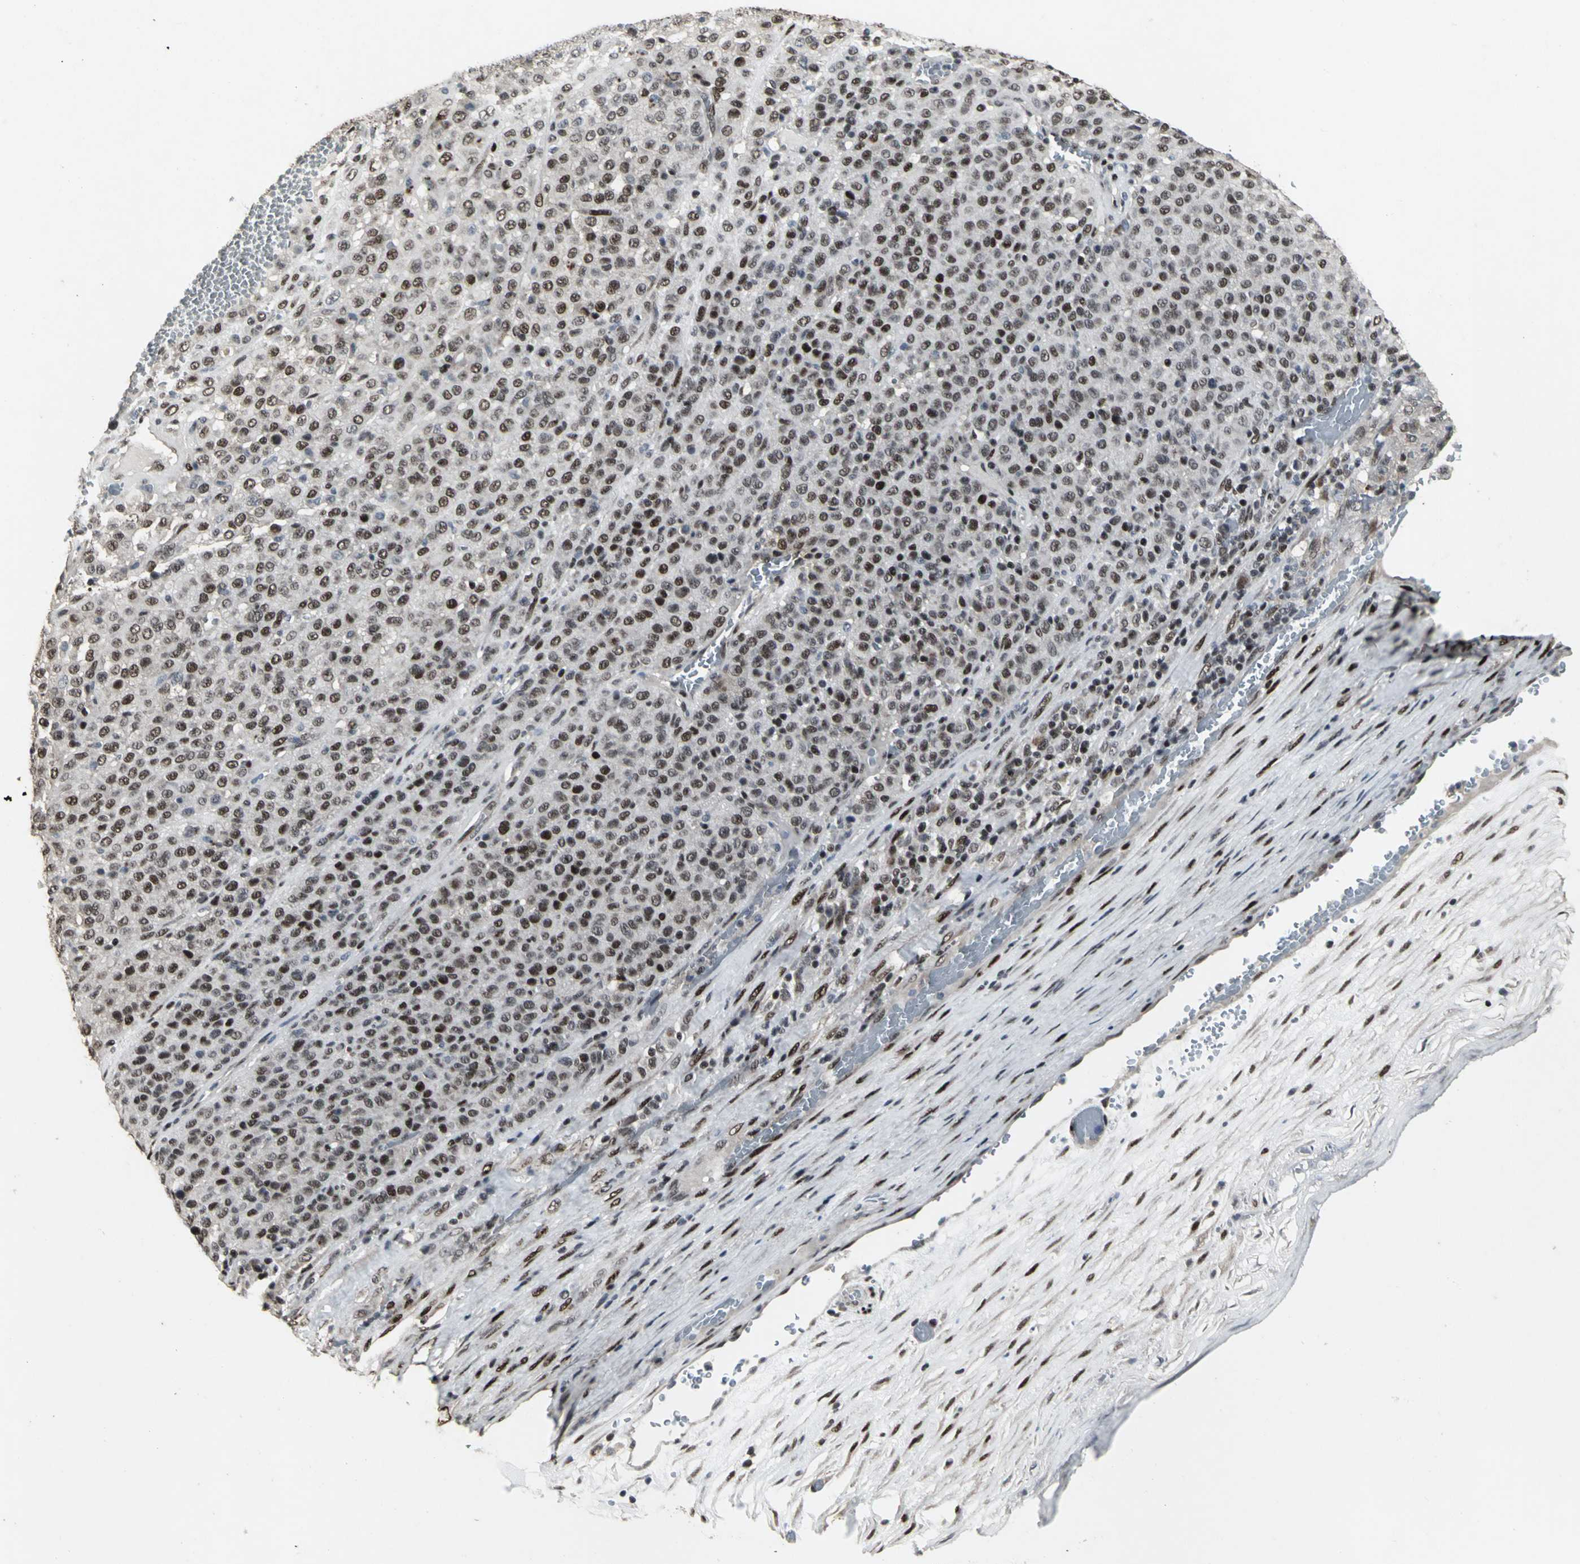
{"staining": {"intensity": "moderate", "quantity": ">75%", "location": "nuclear"}, "tissue": "melanoma", "cell_type": "Tumor cells", "image_type": "cancer", "snomed": [{"axis": "morphology", "description": "Malignant melanoma, Metastatic site"}, {"axis": "topography", "description": "Pancreas"}], "caption": "Immunohistochemical staining of human melanoma reveals medium levels of moderate nuclear protein staining in about >75% of tumor cells.", "gene": "SRF", "patient": {"sex": "female", "age": 30}}